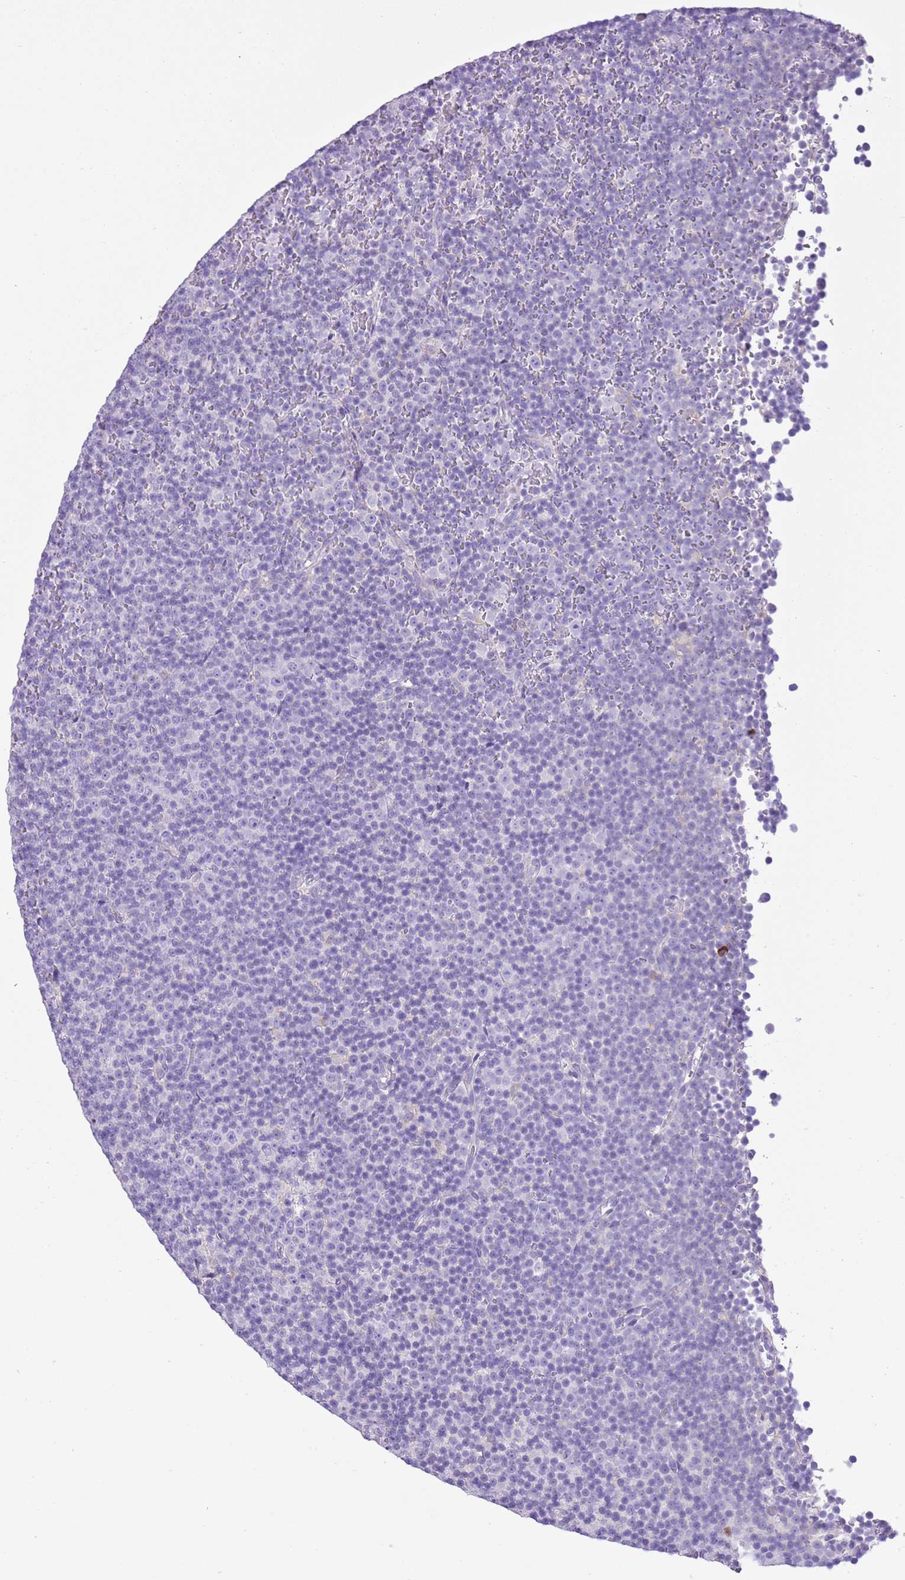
{"staining": {"intensity": "negative", "quantity": "none", "location": "none"}, "tissue": "lymphoma", "cell_type": "Tumor cells", "image_type": "cancer", "snomed": [{"axis": "morphology", "description": "Malignant lymphoma, non-Hodgkin's type, Low grade"}, {"axis": "topography", "description": "Lymph node"}], "caption": "The histopathology image shows no significant positivity in tumor cells of lymphoma. (DAB (3,3'-diaminobenzidine) immunohistochemistry (IHC) with hematoxylin counter stain).", "gene": "AAR2", "patient": {"sex": "female", "age": 67}}